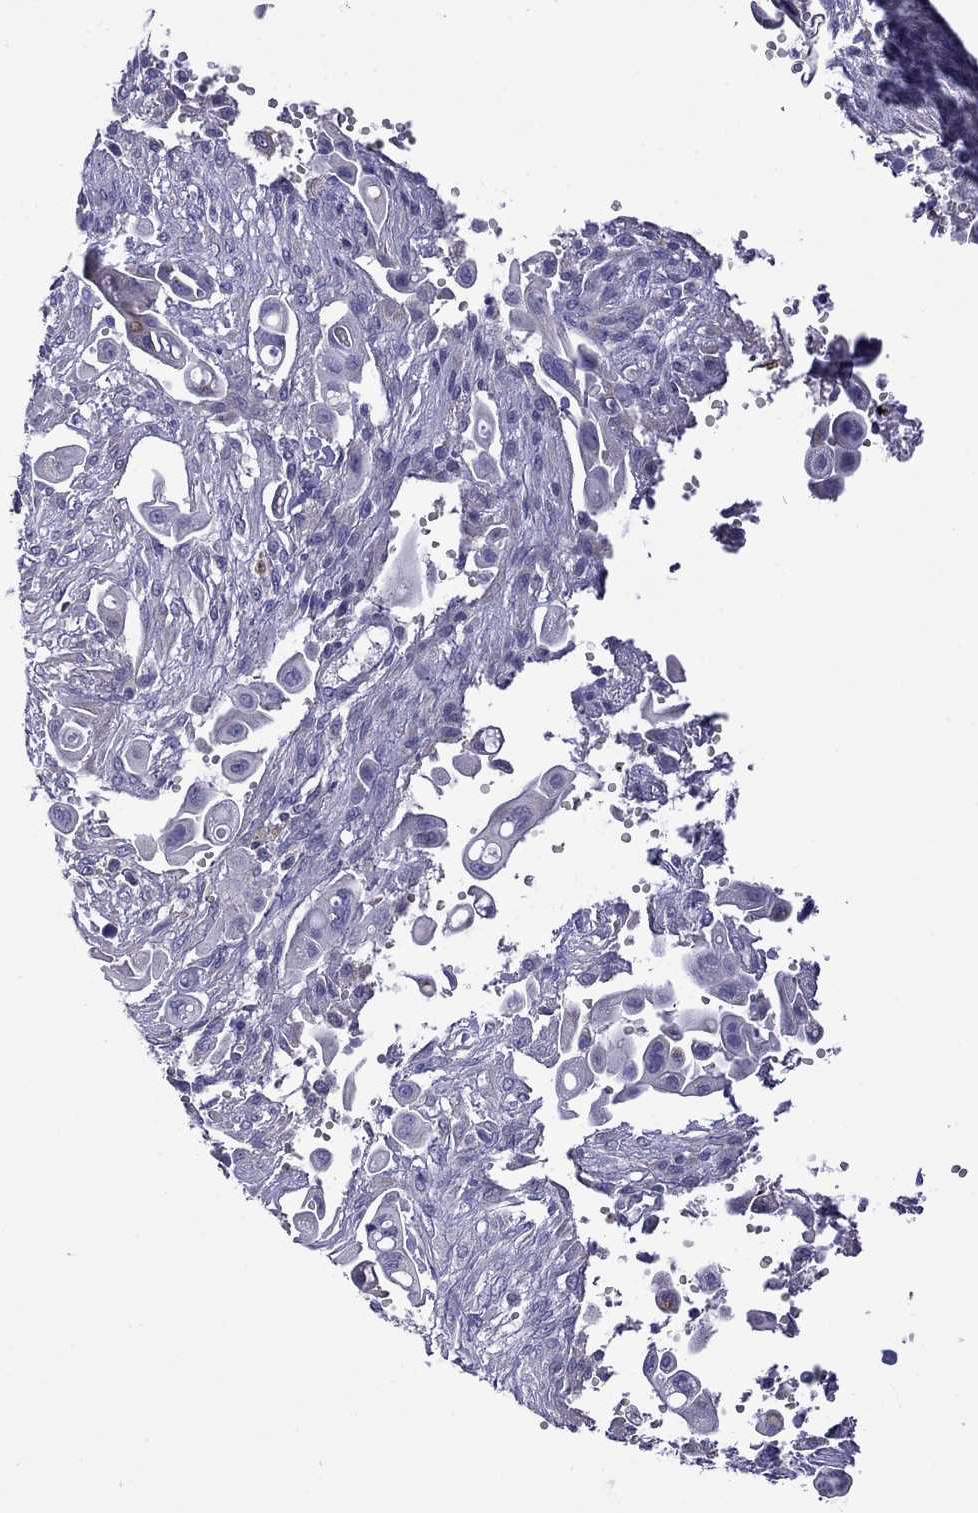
{"staining": {"intensity": "negative", "quantity": "none", "location": "none"}, "tissue": "pancreatic cancer", "cell_type": "Tumor cells", "image_type": "cancer", "snomed": [{"axis": "morphology", "description": "Adenocarcinoma, NOS"}, {"axis": "topography", "description": "Pancreas"}], "caption": "The immunohistochemistry (IHC) micrograph has no significant expression in tumor cells of pancreatic cancer tissue.", "gene": "STAR", "patient": {"sex": "male", "age": 50}}